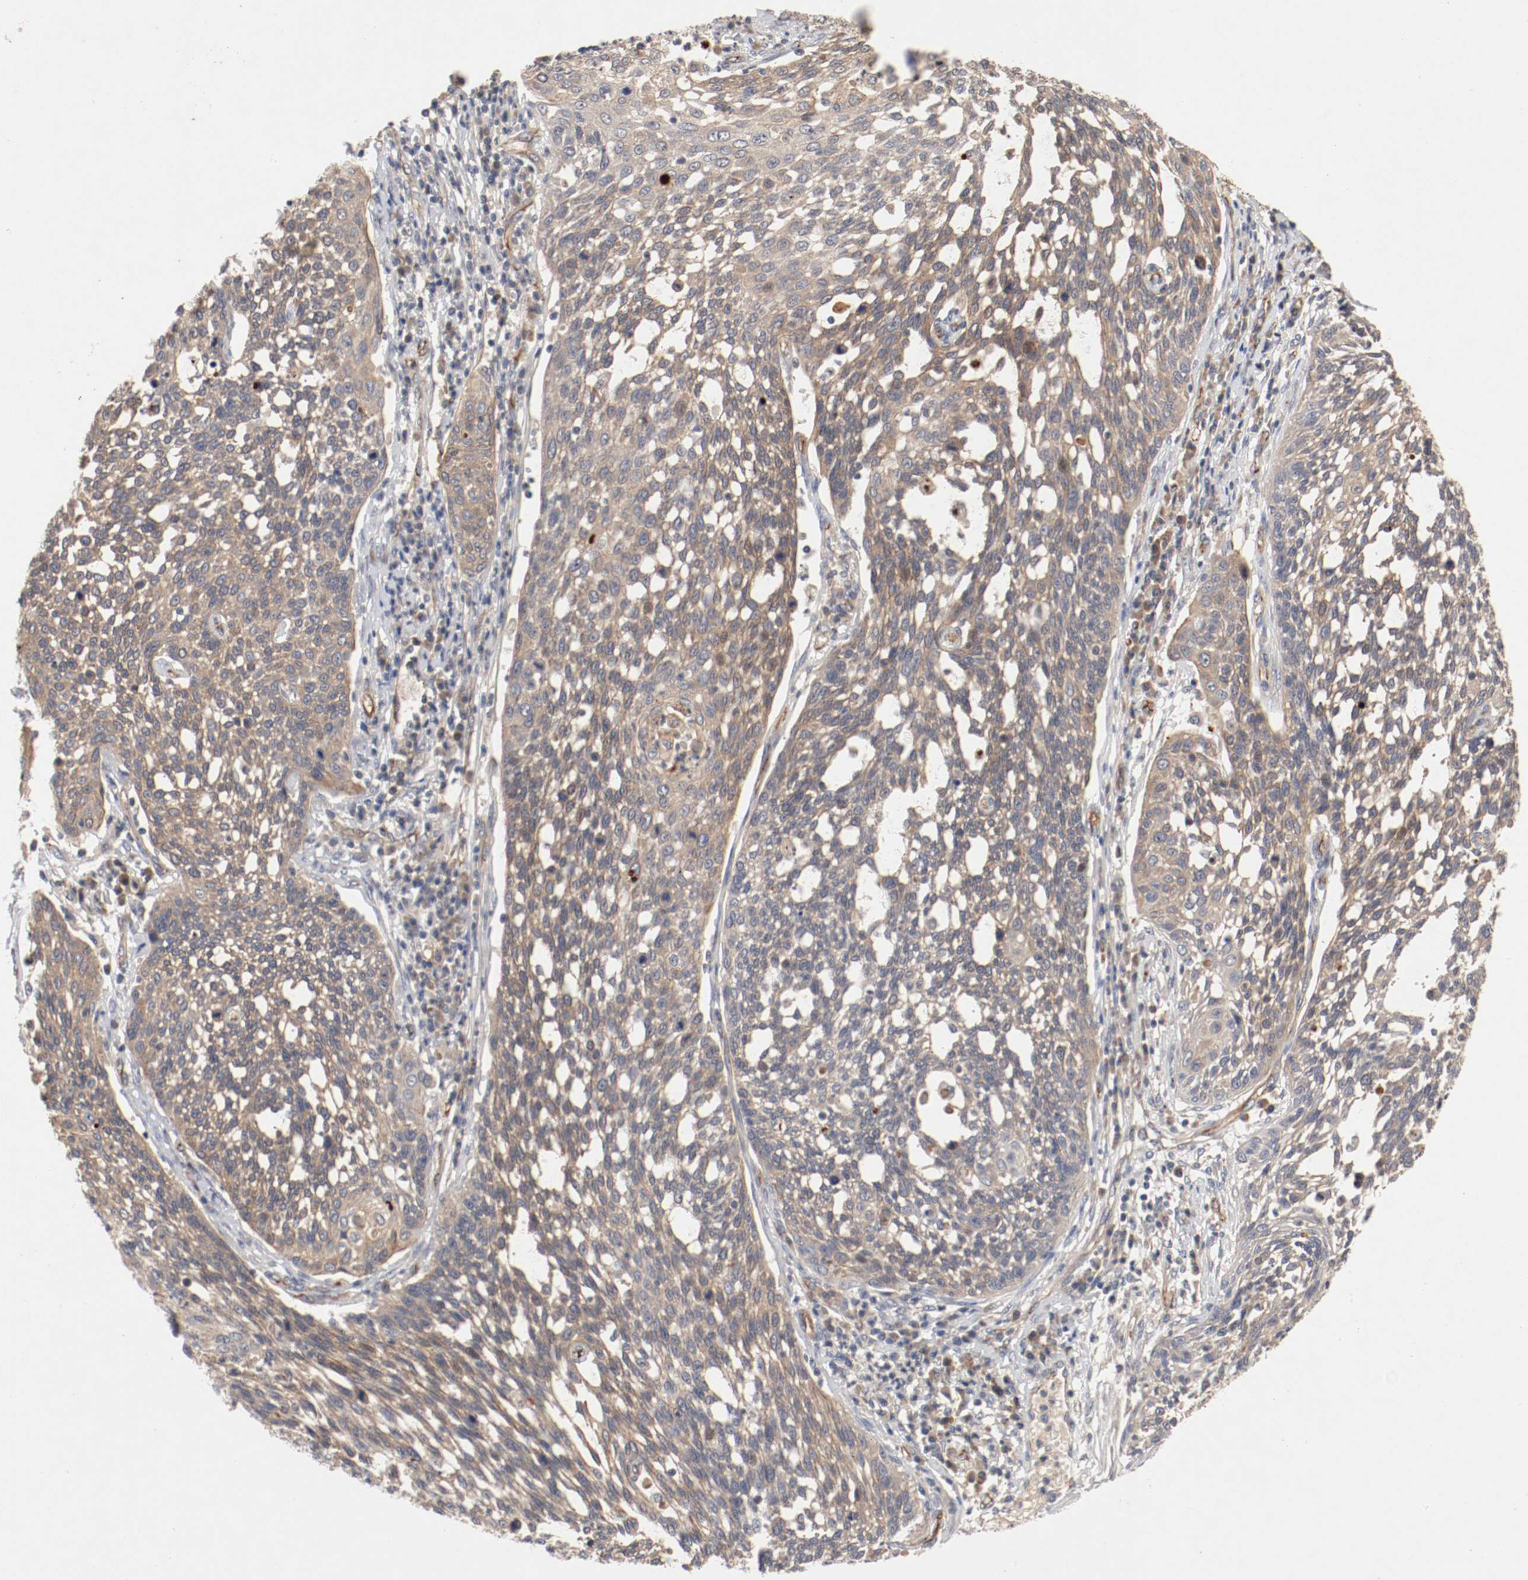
{"staining": {"intensity": "weak", "quantity": ">75%", "location": "cytoplasmic/membranous"}, "tissue": "cervical cancer", "cell_type": "Tumor cells", "image_type": "cancer", "snomed": [{"axis": "morphology", "description": "Squamous cell carcinoma, NOS"}, {"axis": "topography", "description": "Cervix"}], "caption": "There is low levels of weak cytoplasmic/membranous expression in tumor cells of cervical squamous cell carcinoma, as demonstrated by immunohistochemical staining (brown color).", "gene": "TYK2", "patient": {"sex": "female", "age": 34}}